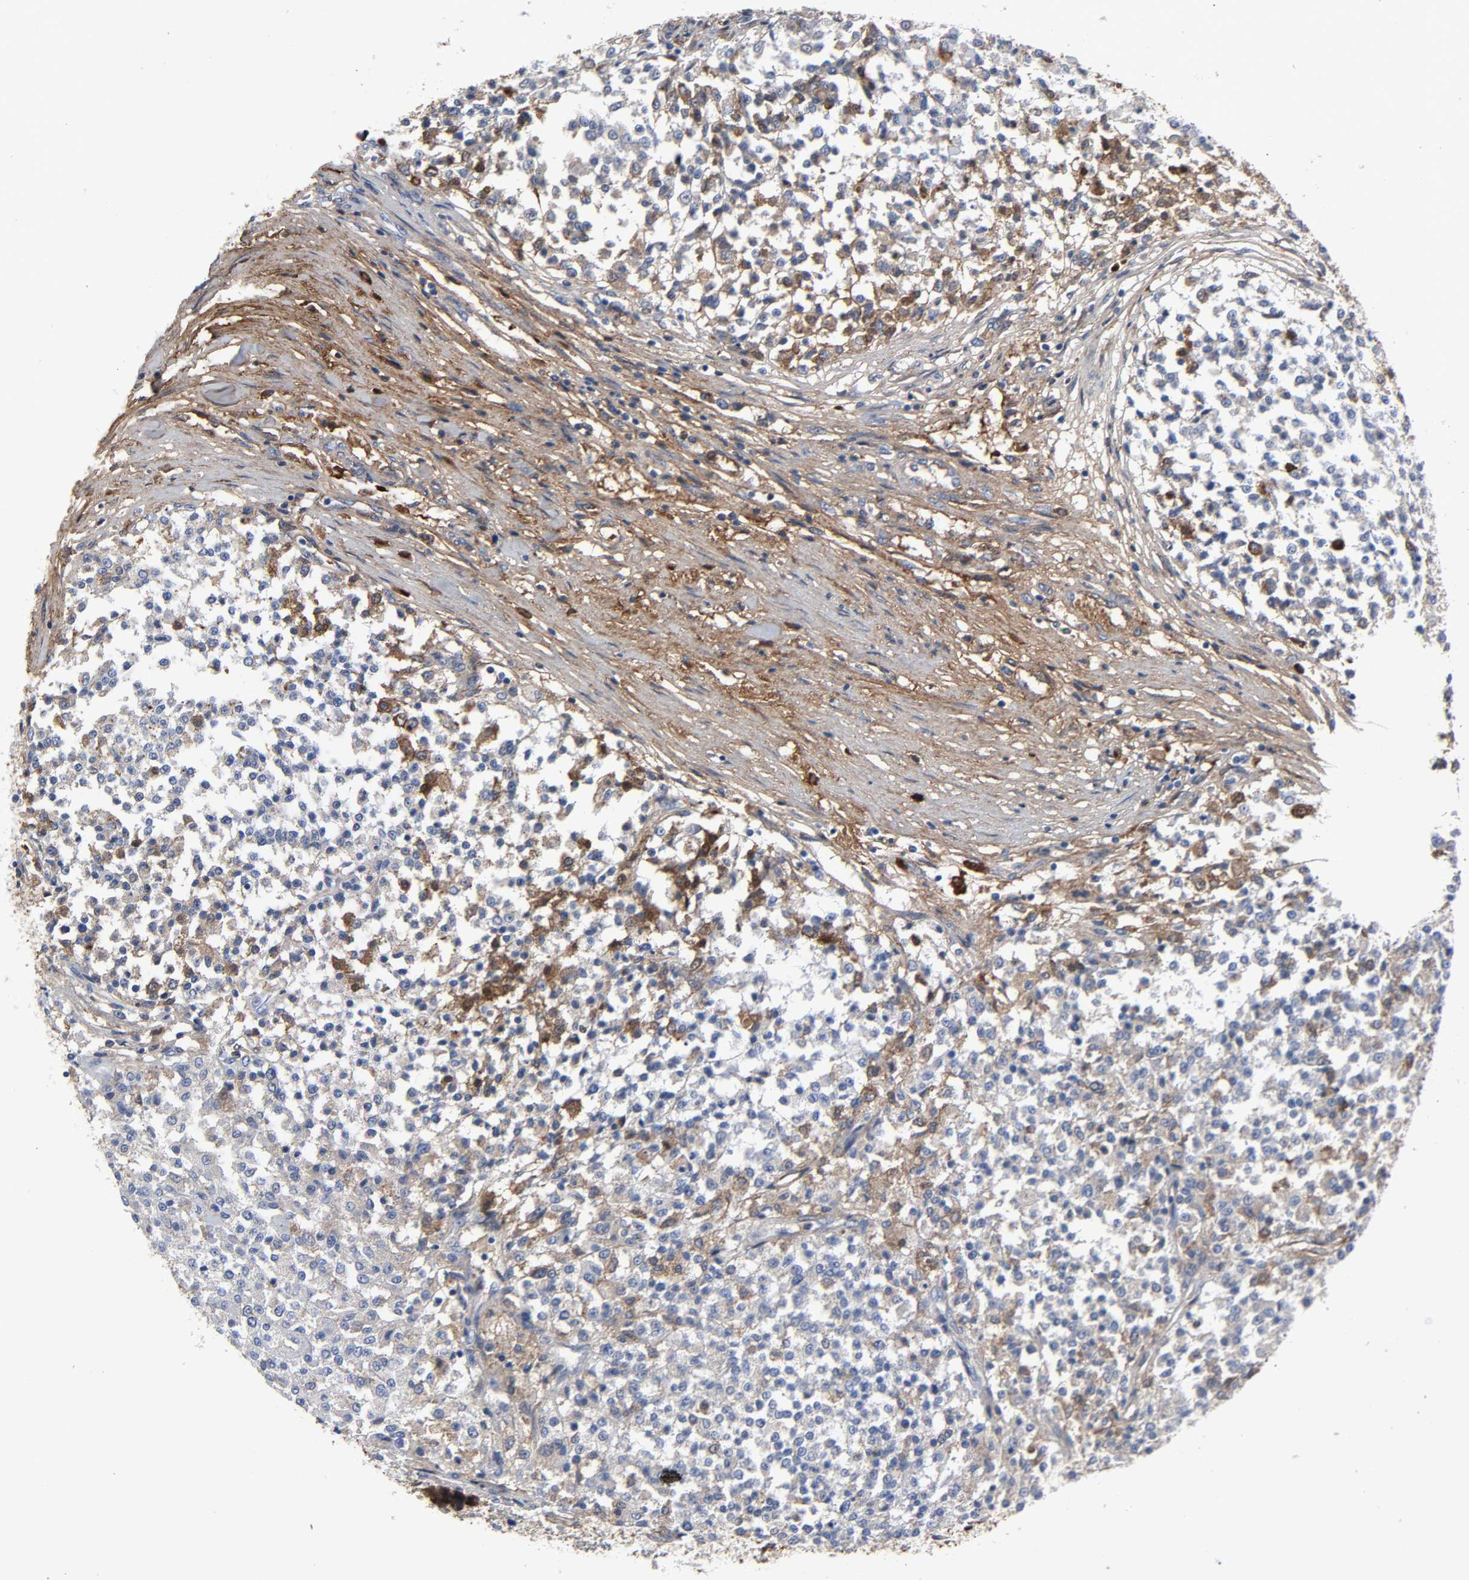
{"staining": {"intensity": "negative", "quantity": "none", "location": "none"}, "tissue": "testis cancer", "cell_type": "Tumor cells", "image_type": "cancer", "snomed": [{"axis": "morphology", "description": "Seminoma, NOS"}, {"axis": "topography", "description": "Testis"}], "caption": "High magnification brightfield microscopy of testis seminoma stained with DAB (3,3'-diaminobenzidine) (brown) and counterstained with hematoxylin (blue): tumor cells show no significant positivity. (DAB immunohistochemistry, high magnification).", "gene": "FBLN1", "patient": {"sex": "male", "age": 59}}